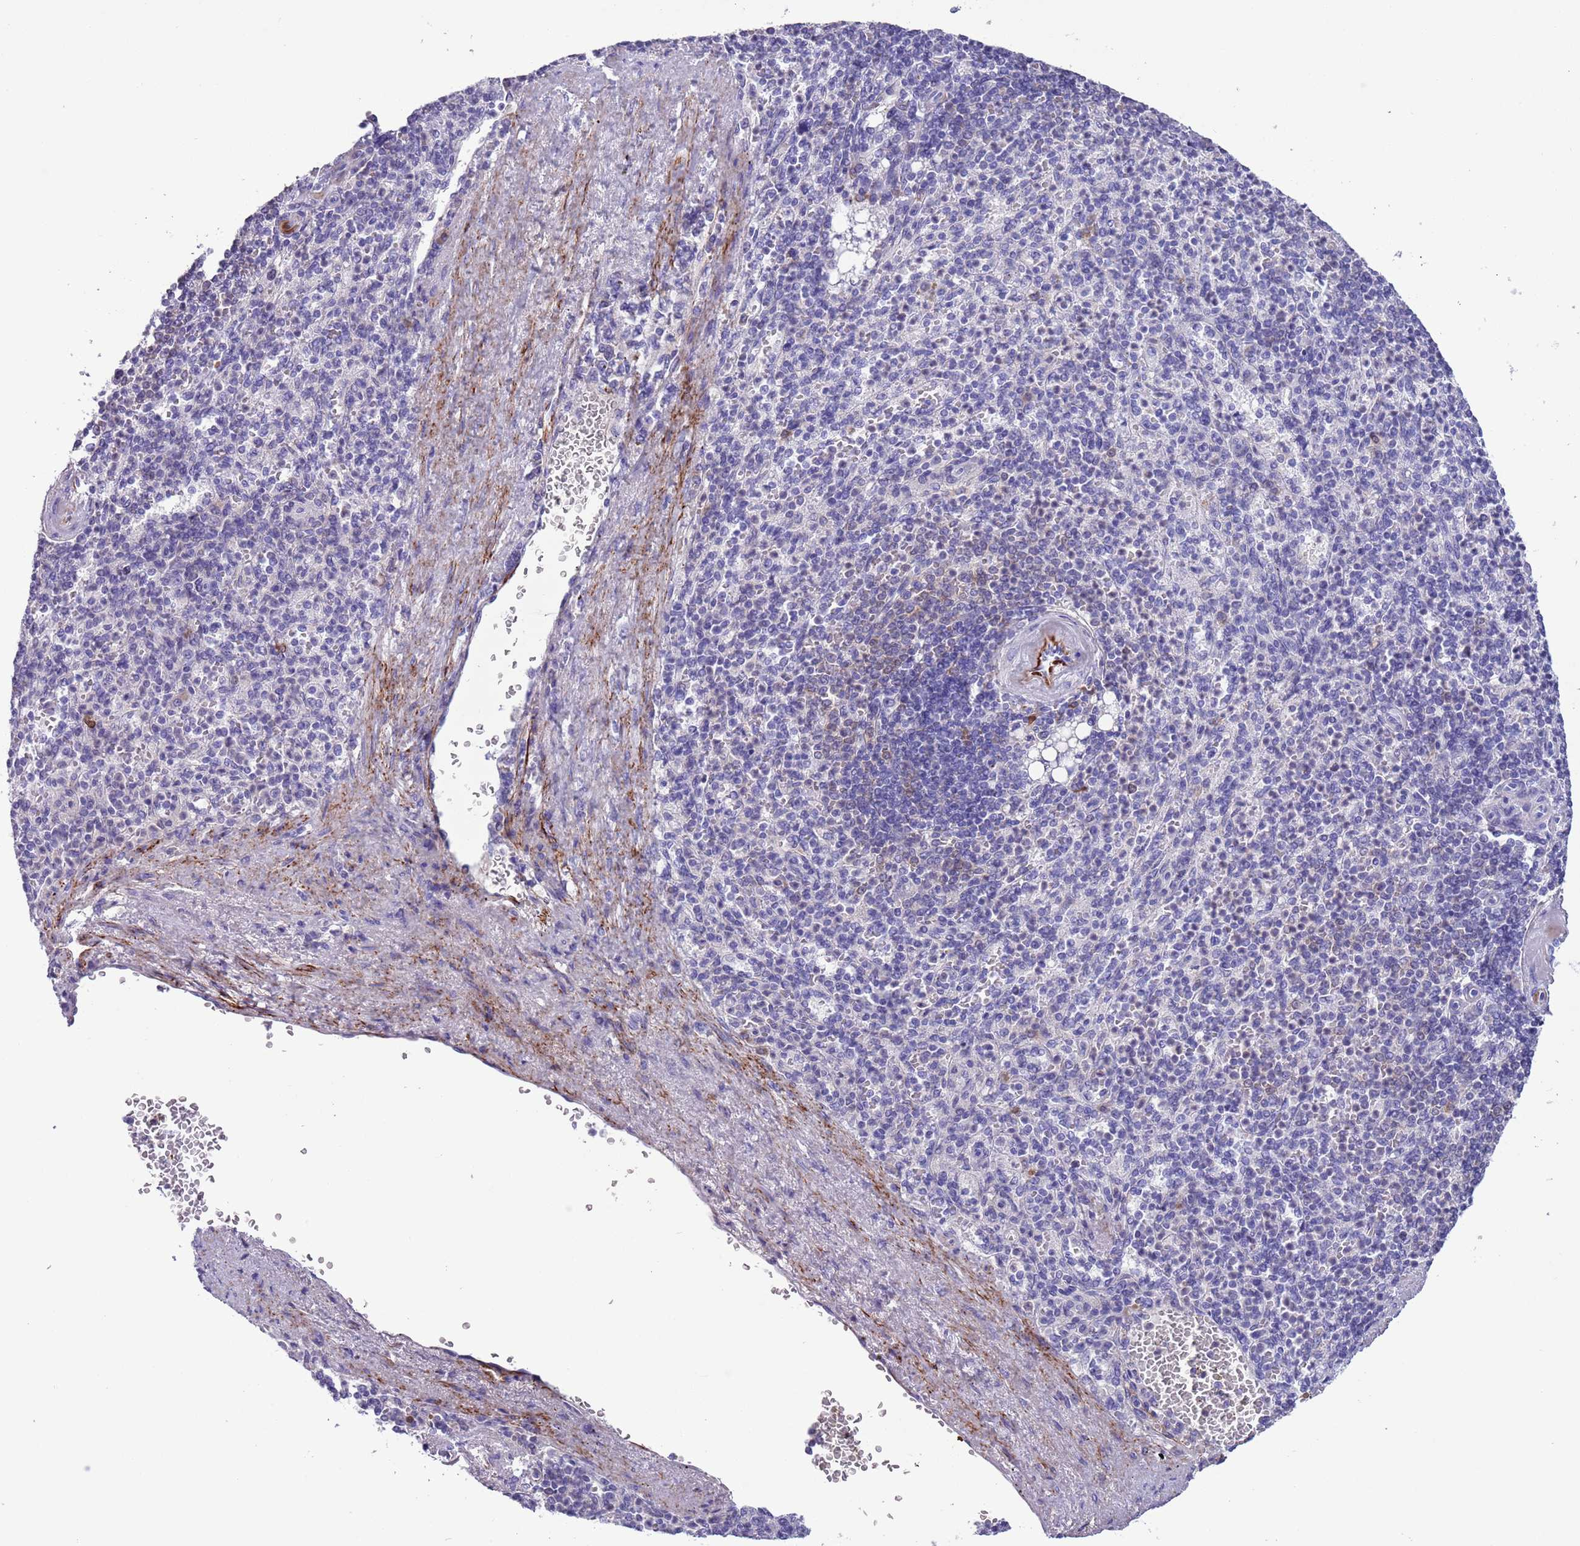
{"staining": {"intensity": "strong", "quantity": "<25%", "location": "cytoplasmic/membranous"}, "tissue": "spleen", "cell_type": "Cells in red pulp", "image_type": "normal", "snomed": [{"axis": "morphology", "description": "Normal tissue, NOS"}, {"axis": "topography", "description": "Spleen"}], "caption": "Cells in red pulp reveal strong cytoplasmic/membranous positivity in about <25% of cells in unremarkable spleen. The protein is shown in brown color, while the nuclei are stained blue.", "gene": "PFKFB2", "patient": {"sex": "female", "age": 74}}